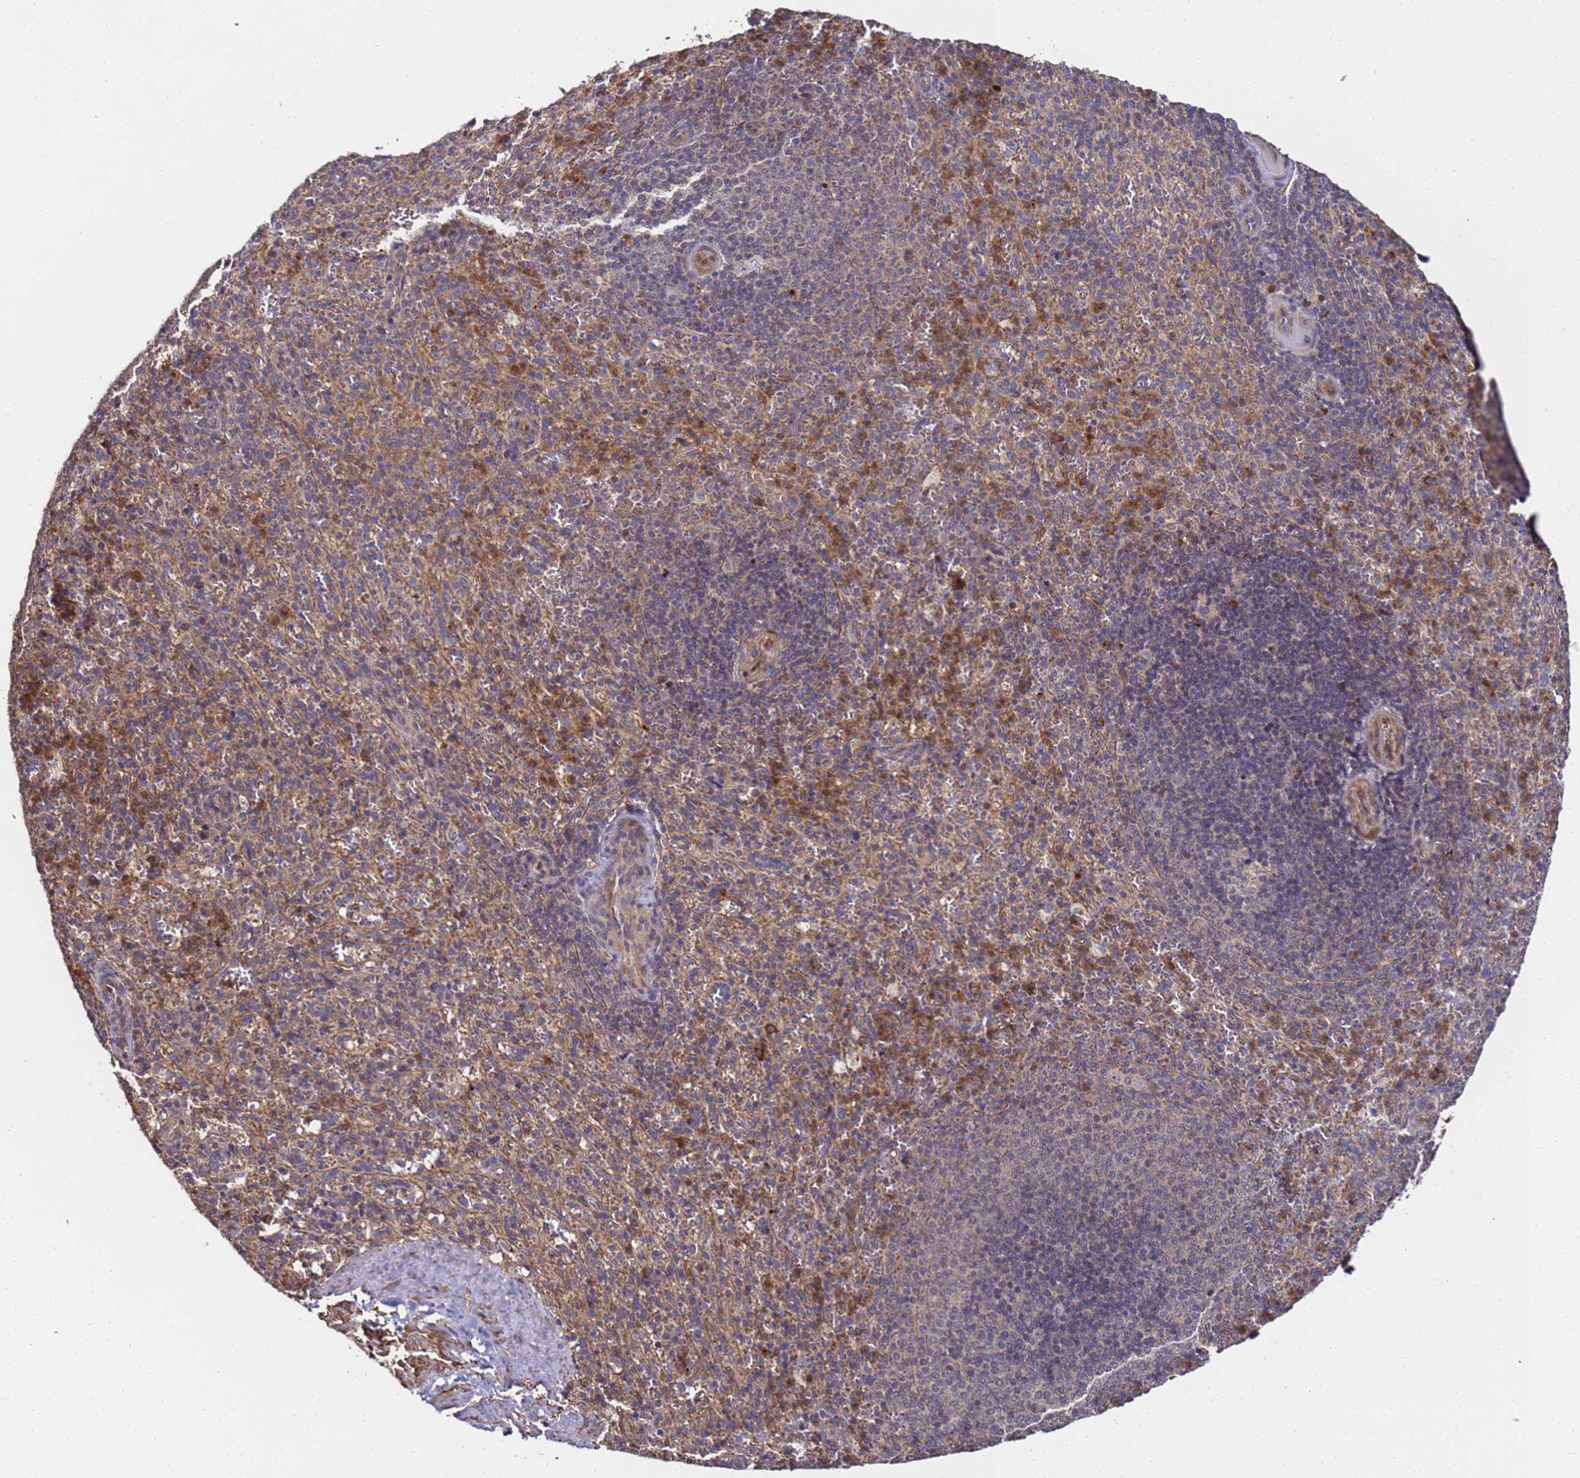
{"staining": {"intensity": "moderate", "quantity": "<25%", "location": "cytoplasmic/membranous"}, "tissue": "spleen", "cell_type": "Cells in red pulp", "image_type": "normal", "snomed": [{"axis": "morphology", "description": "Normal tissue, NOS"}, {"axis": "topography", "description": "Spleen"}], "caption": "Protein expression analysis of benign spleen reveals moderate cytoplasmic/membranous positivity in about <25% of cells in red pulp. Nuclei are stained in blue.", "gene": "GSTCD", "patient": {"sex": "female", "age": 21}}